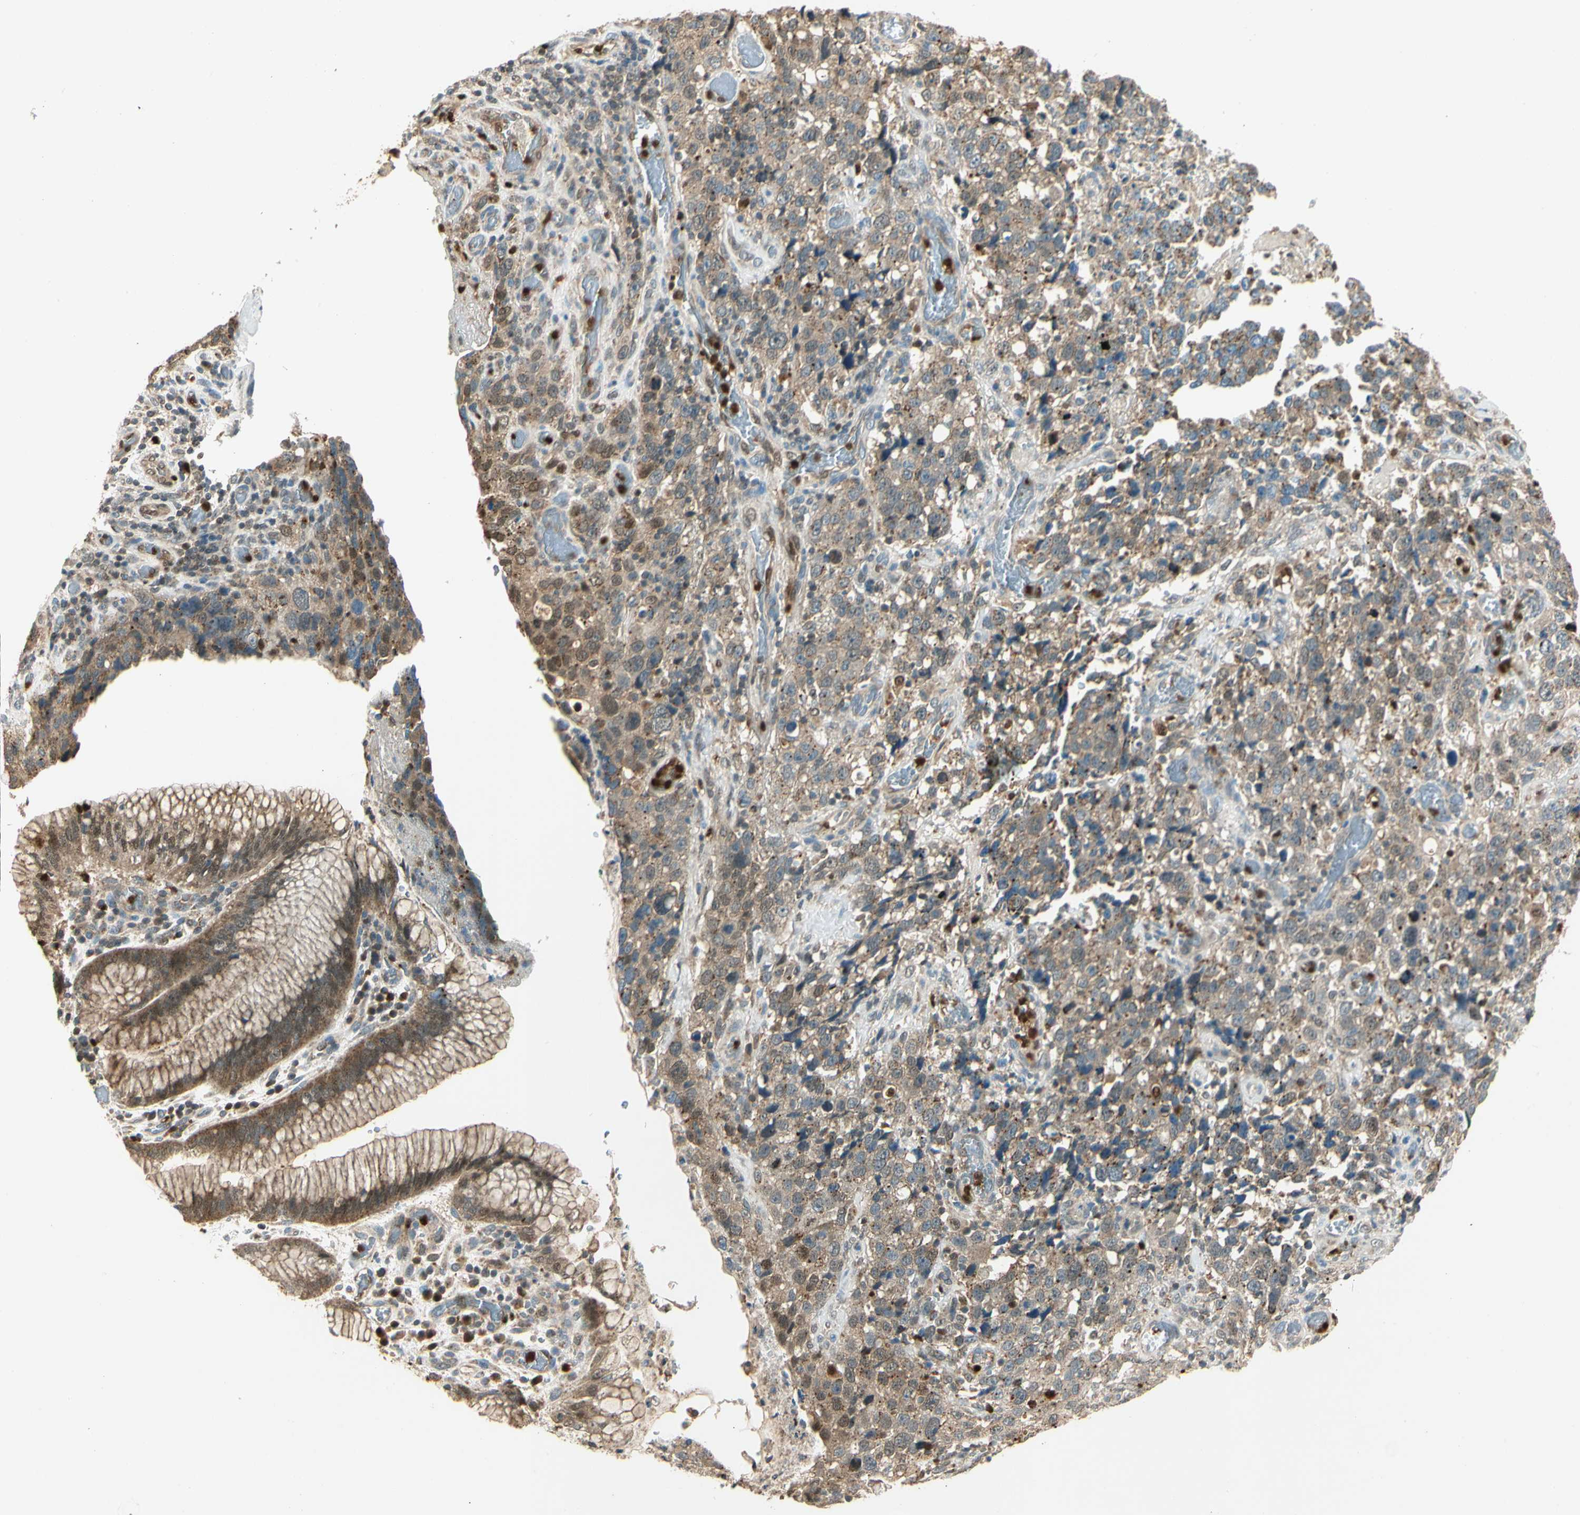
{"staining": {"intensity": "moderate", "quantity": ">75%", "location": "cytoplasmic/membranous,nuclear"}, "tissue": "stomach cancer", "cell_type": "Tumor cells", "image_type": "cancer", "snomed": [{"axis": "morphology", "description": "Normal tissue, NOS"}, {"axis": "morphology", "description": "Adenocarcinoma, NOS"}, {"axis": "topography", "description": "Stomach"}], "caption": "Approximately >75% of tumor cells in human stomach cancer reveal moderate cytoplasmic/membranous and nuclear protein staining as visualized by brown immunohistochemical staining.", "gene": "LTA4H", "patient": {"sex": "male", "age": 48}}